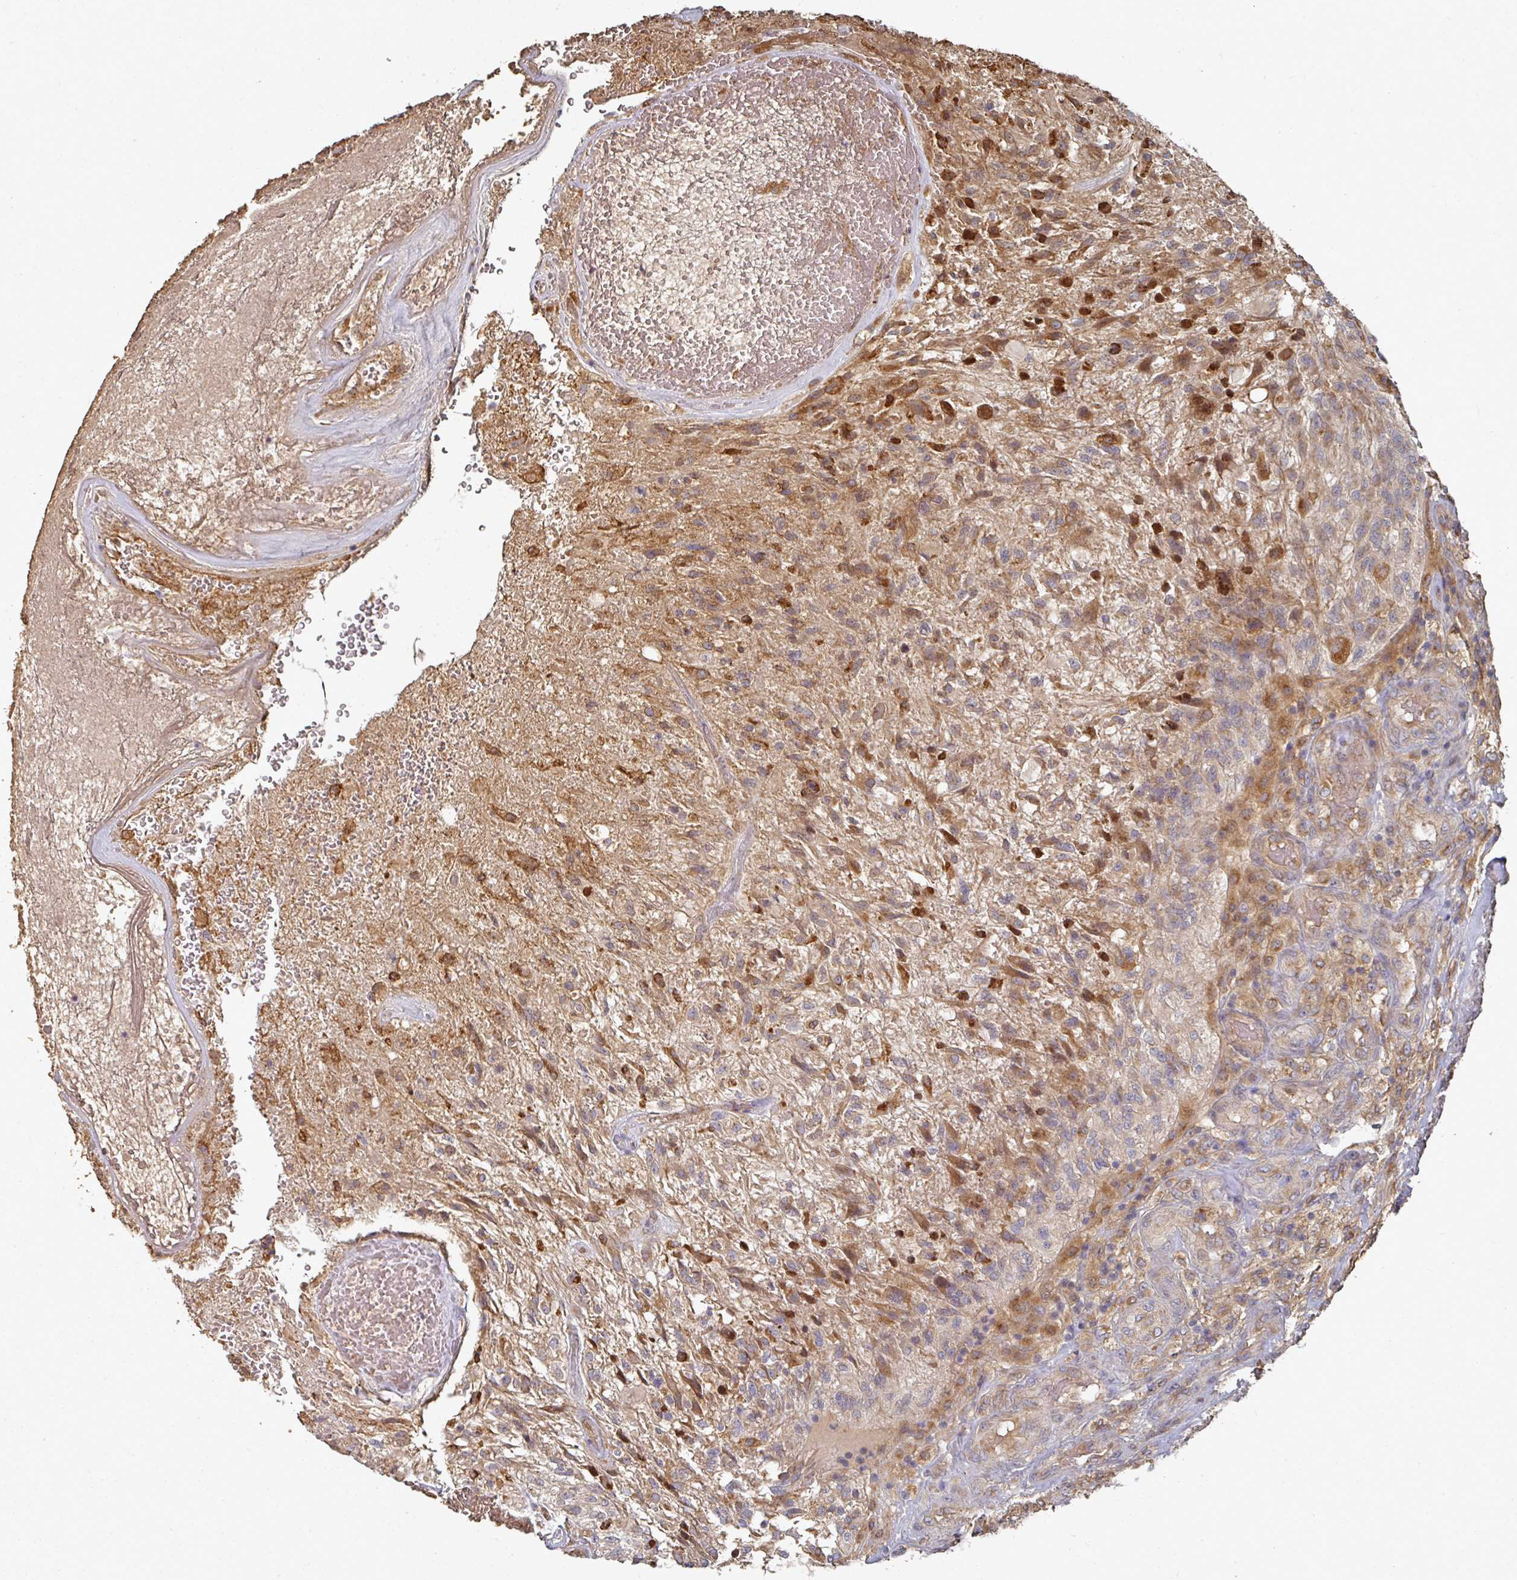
{"staining": {"intensity": "moderate", "quantity": "25%-75%", "location": "cytoplasmic/membranous"}, "tissue": "glioma", "cell_type": "Tumor cells", "image_type": "cancer", "snomed": [{"axis": "morphology", "description": "Glioma, malignant, High grade"}, {"axis": "topography", "description": "Brain"}], "caption": "Moderate cytoplasmic/membranous expression is appreciated in about 25%-75% of tumor cells in malignant glioma (high-grade).", "gene": "EDEM2", "patient": {"sex": "male", "age": 56}}